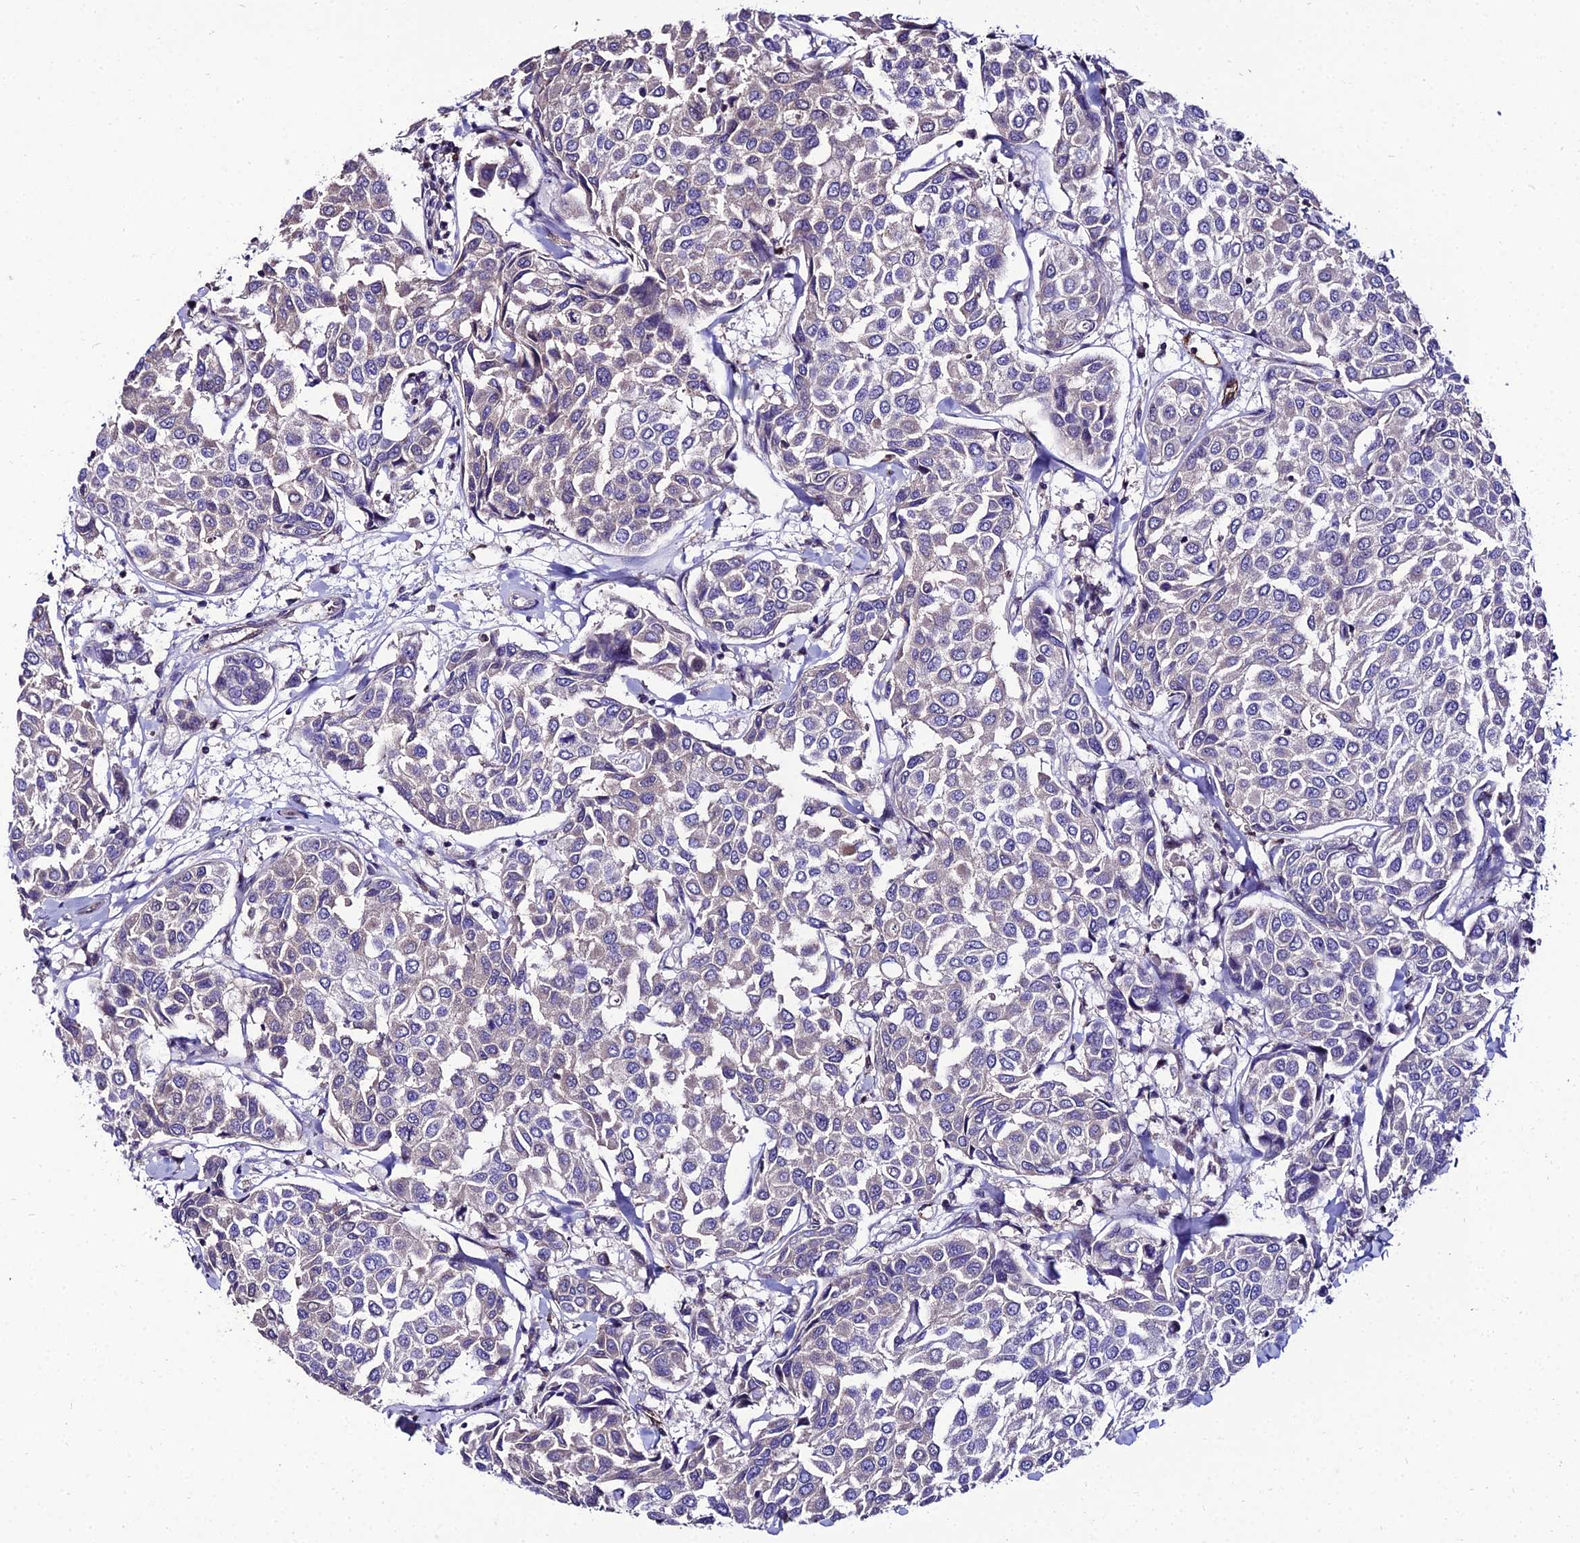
{"staining": {"intensity": "negative", "quantity": "none", "location": "none"}, "tissue": "breast cancer", "cell_type": "Tumor cells", "image_type": "cancer", "snomed": [{"axis": "morphology", "description": "Duct carcinoma"}, {"axis": "topography", "description": "Breast"}], "caption": "Photomicrograph shows no significant protein staining in tumor cells of invasive ductal carcinoma (breast).", "gene": "SHQ1", "patient": {"sex": "female", "age": 55}}